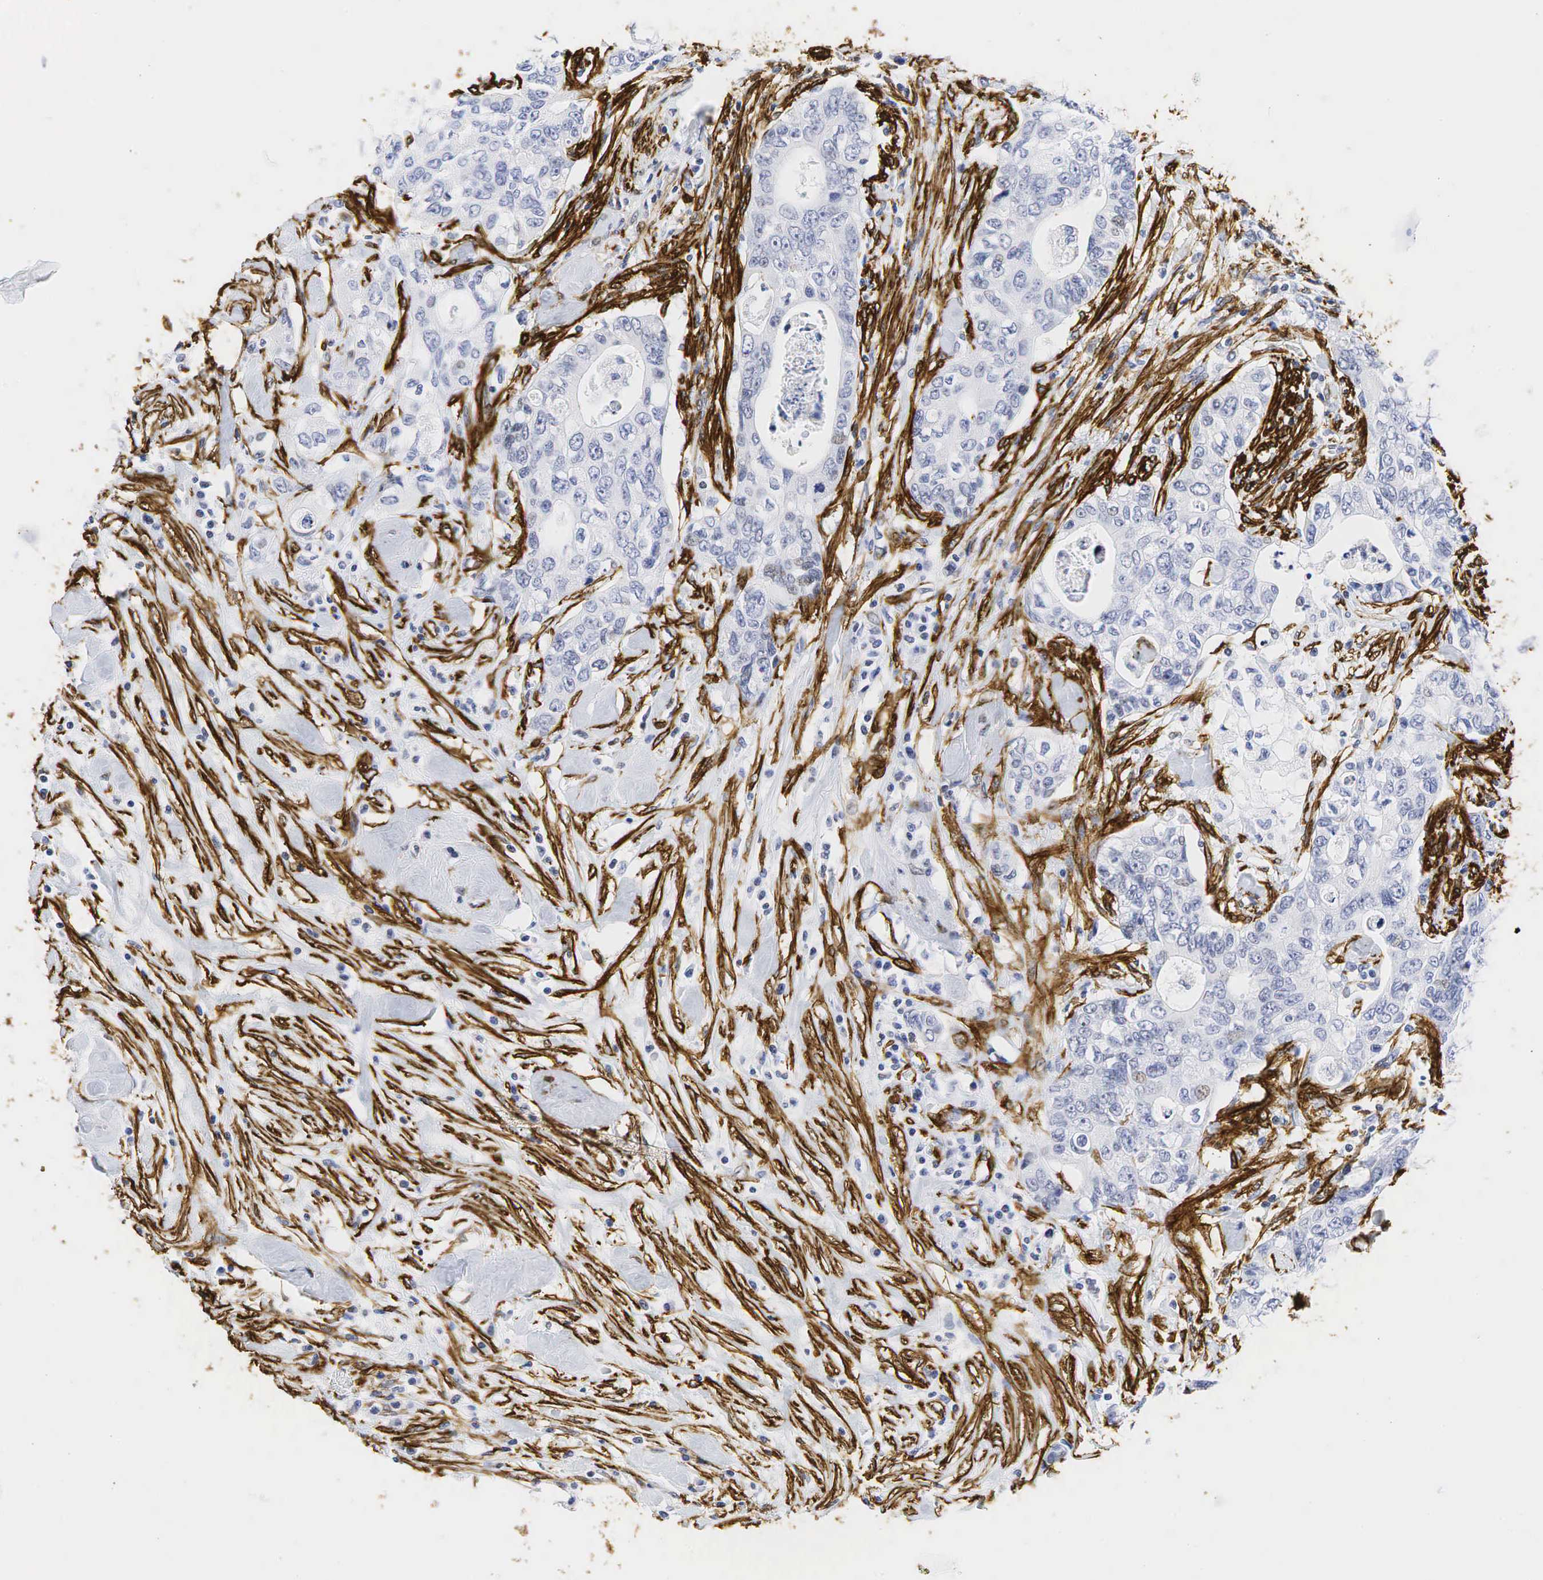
{"staining": {"intensity": "moderate", "quantity": "<25%", "location": "nuclear"}, "tissue": "colorectal cancer", "cell_type": "Tumor cells", "image_type": "cancer", "snomed": [{"axis": "morphology", "description": "Adenocarcinoma, NOS"}, {"axis": "topography", "description": "Rectum"}], "caption": "Human colorectal cancer stained with a protein marker demonstrates moderate staining in tumor cells.", "gene": "ACTA2", "patient": {"sex": "female", "age": 57}}